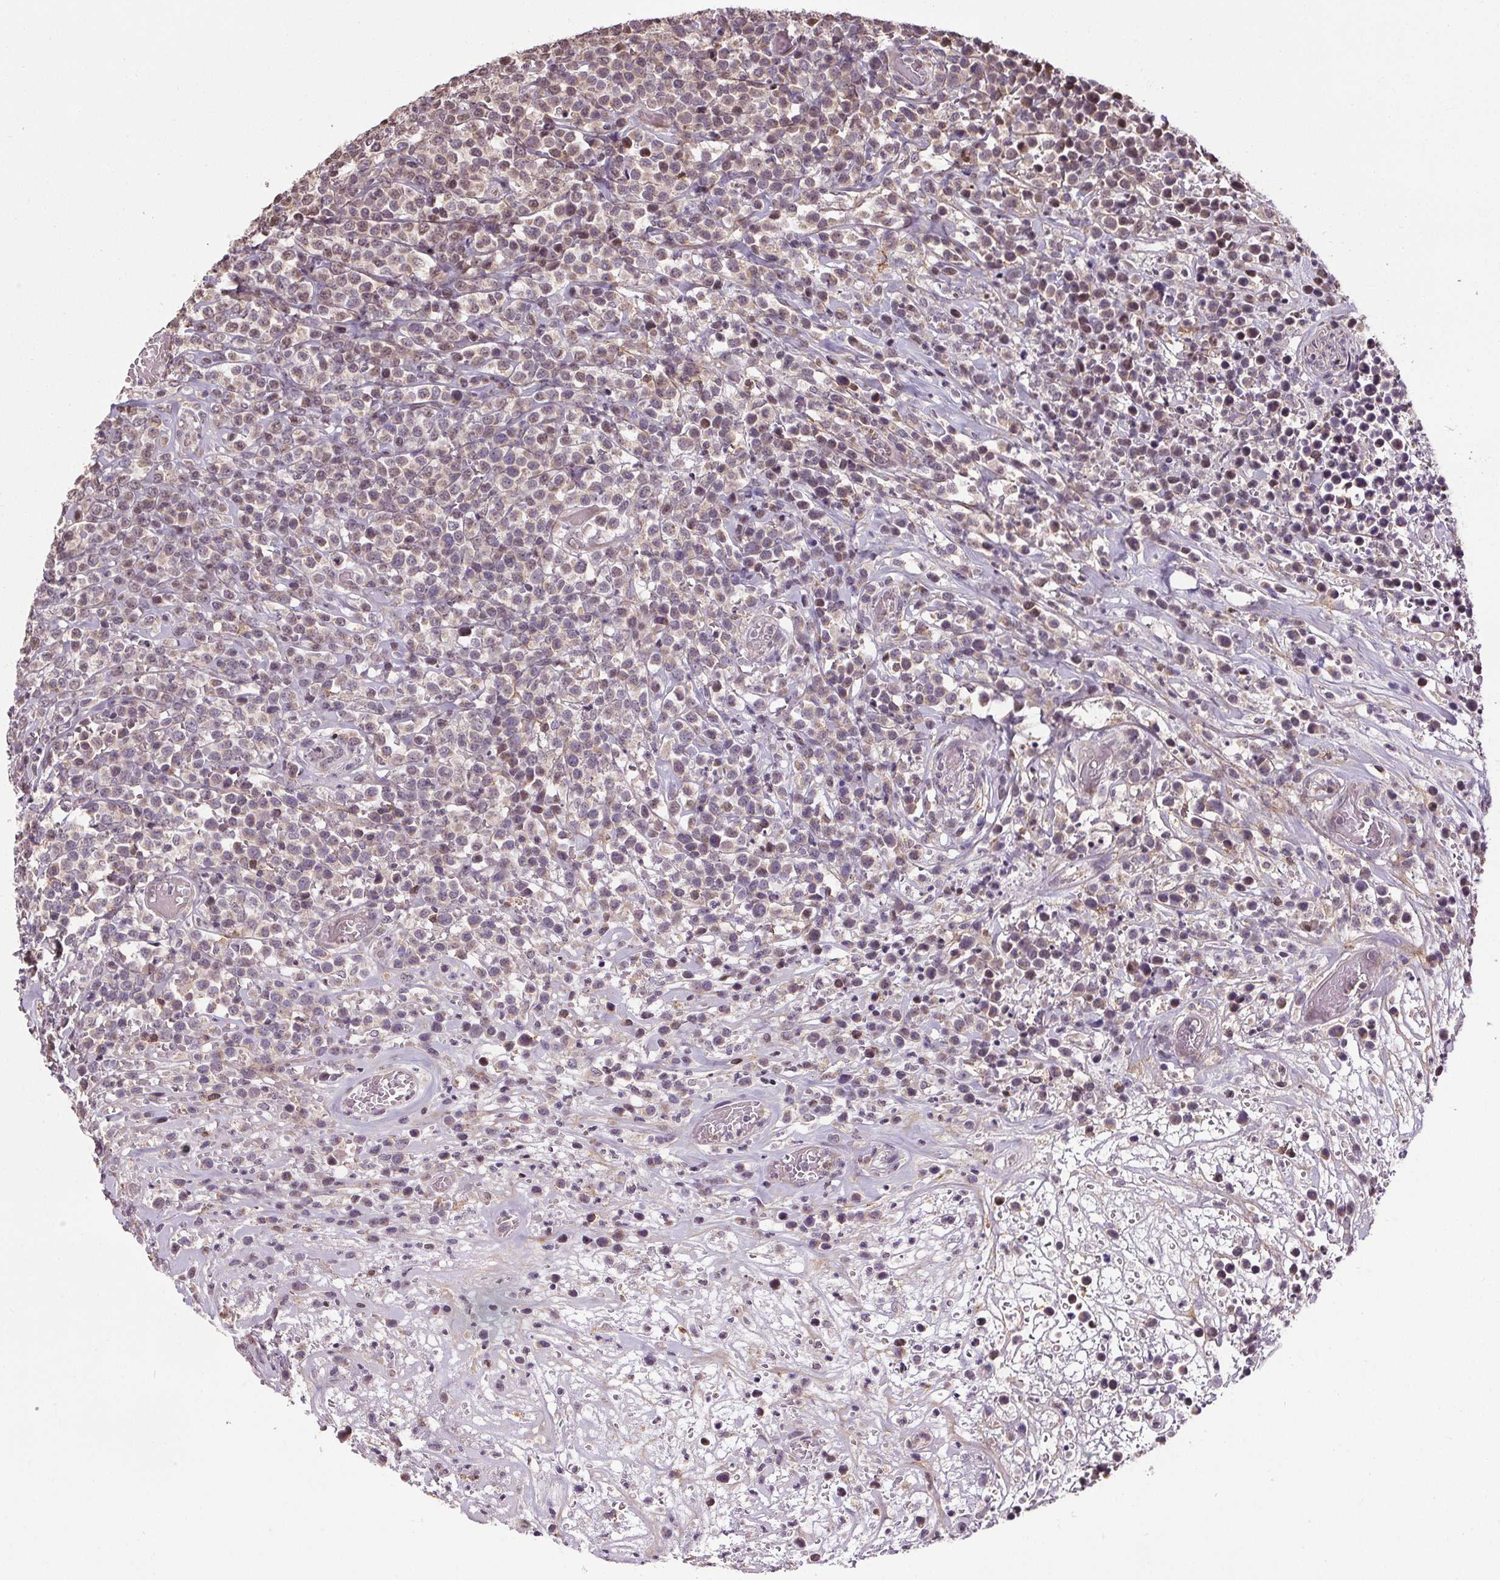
{"staining": {"intensity": "weak", "quantity": "<25%", "location": "nuclear"}, "tissue": "lymphoma", "cell_type": "Tumor cells", "image_type": "cancer", "snomed": [{"axis": "morphology", "description": "Malignant lymphoma, non-Hodgkin's type, High grade"}, {"axis": "topography", "description": "Soft tissue"}], "caption": "IHC of human malignant lymphoma, non-Hodgkin's type (high-grade) shows no staining in tumor cells.", "gene": "KIAA0232", "patient": {"sex": "female", "age": 56}}